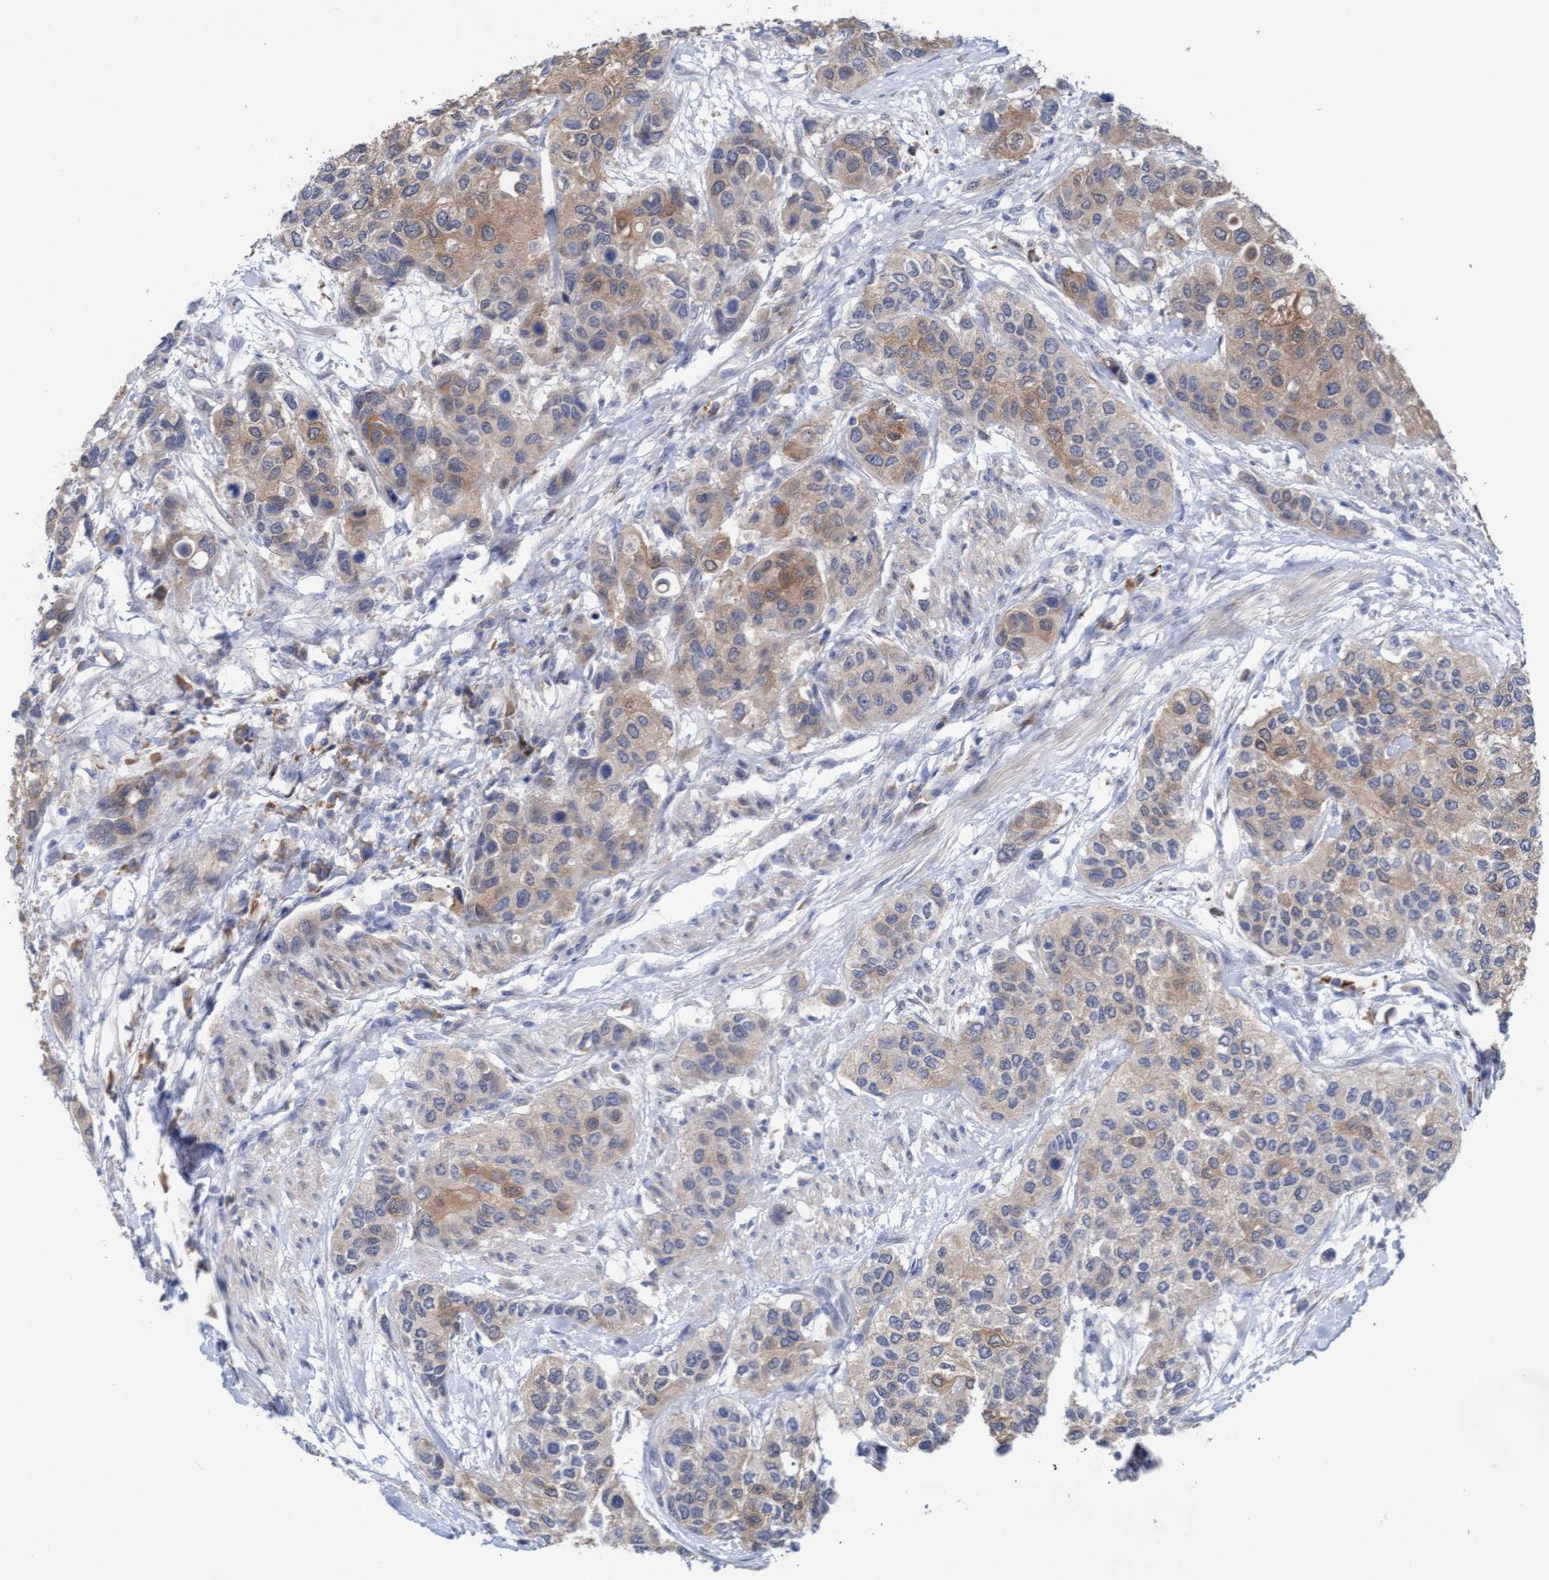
{"staining": {"intensity": "weak", "quantity": ">75%", "location": "cytoplasmic/membranous"}, "tissue": "urothelial cancer", "cell_type": "Tumor cells", "image_type": "cancer", "snomed": [{"axis": "morphology", "description": "Urothelial carcinoma, High grade"}, {"axis": "topography", "description": "Urinary bladder"}], "caption": "Protein analysis of high-grade urothelial carcinoma tissue exhibits weak cytoplasmic/membranous expression in approximately >75% of tumor cells.", "gene": "PLCD1", "patient": {"sex": "female", "age": 56}}